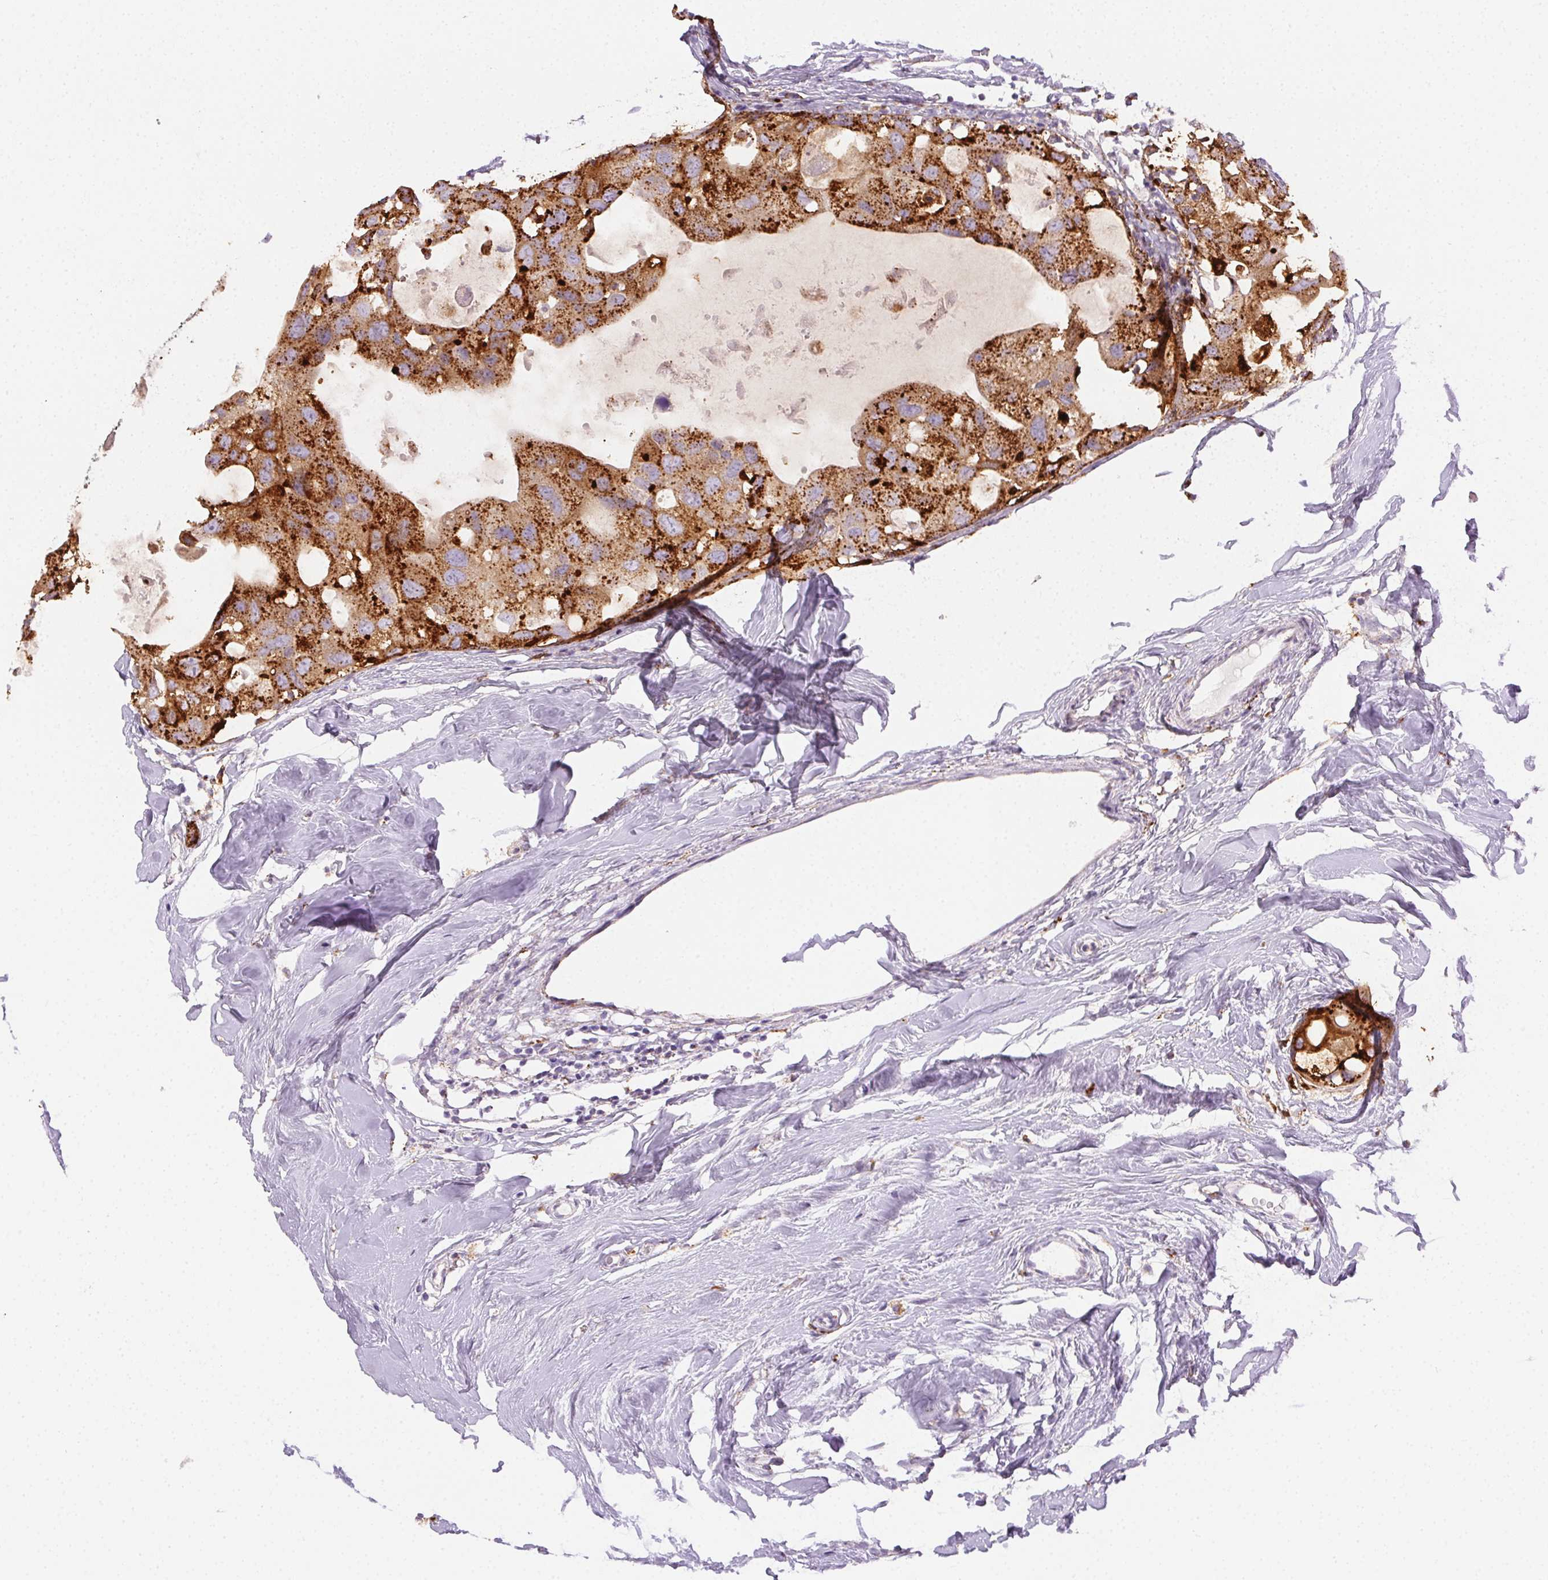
{"staining": {"intensity": "moderate", "quantity": ">75%", "location": "cytoplasmic/membranous"}, "tissue": "breast cancer", "cell_type": "Tumor cells", "image_type": "cancer", "snomed": [{"axis": "morphology", "description": "Duct carcinoma"}, {"axis": "topography", "description": "Breast"}], "caption": "Breast intraductal carcinoma was stained to show a protein in brown. There is medium levels of moderate cytoplasmic/membranous staining in about >75% of tumor cells.", "gene": "SCPEP1", "patient": {"sex": "female", "age": 43}}